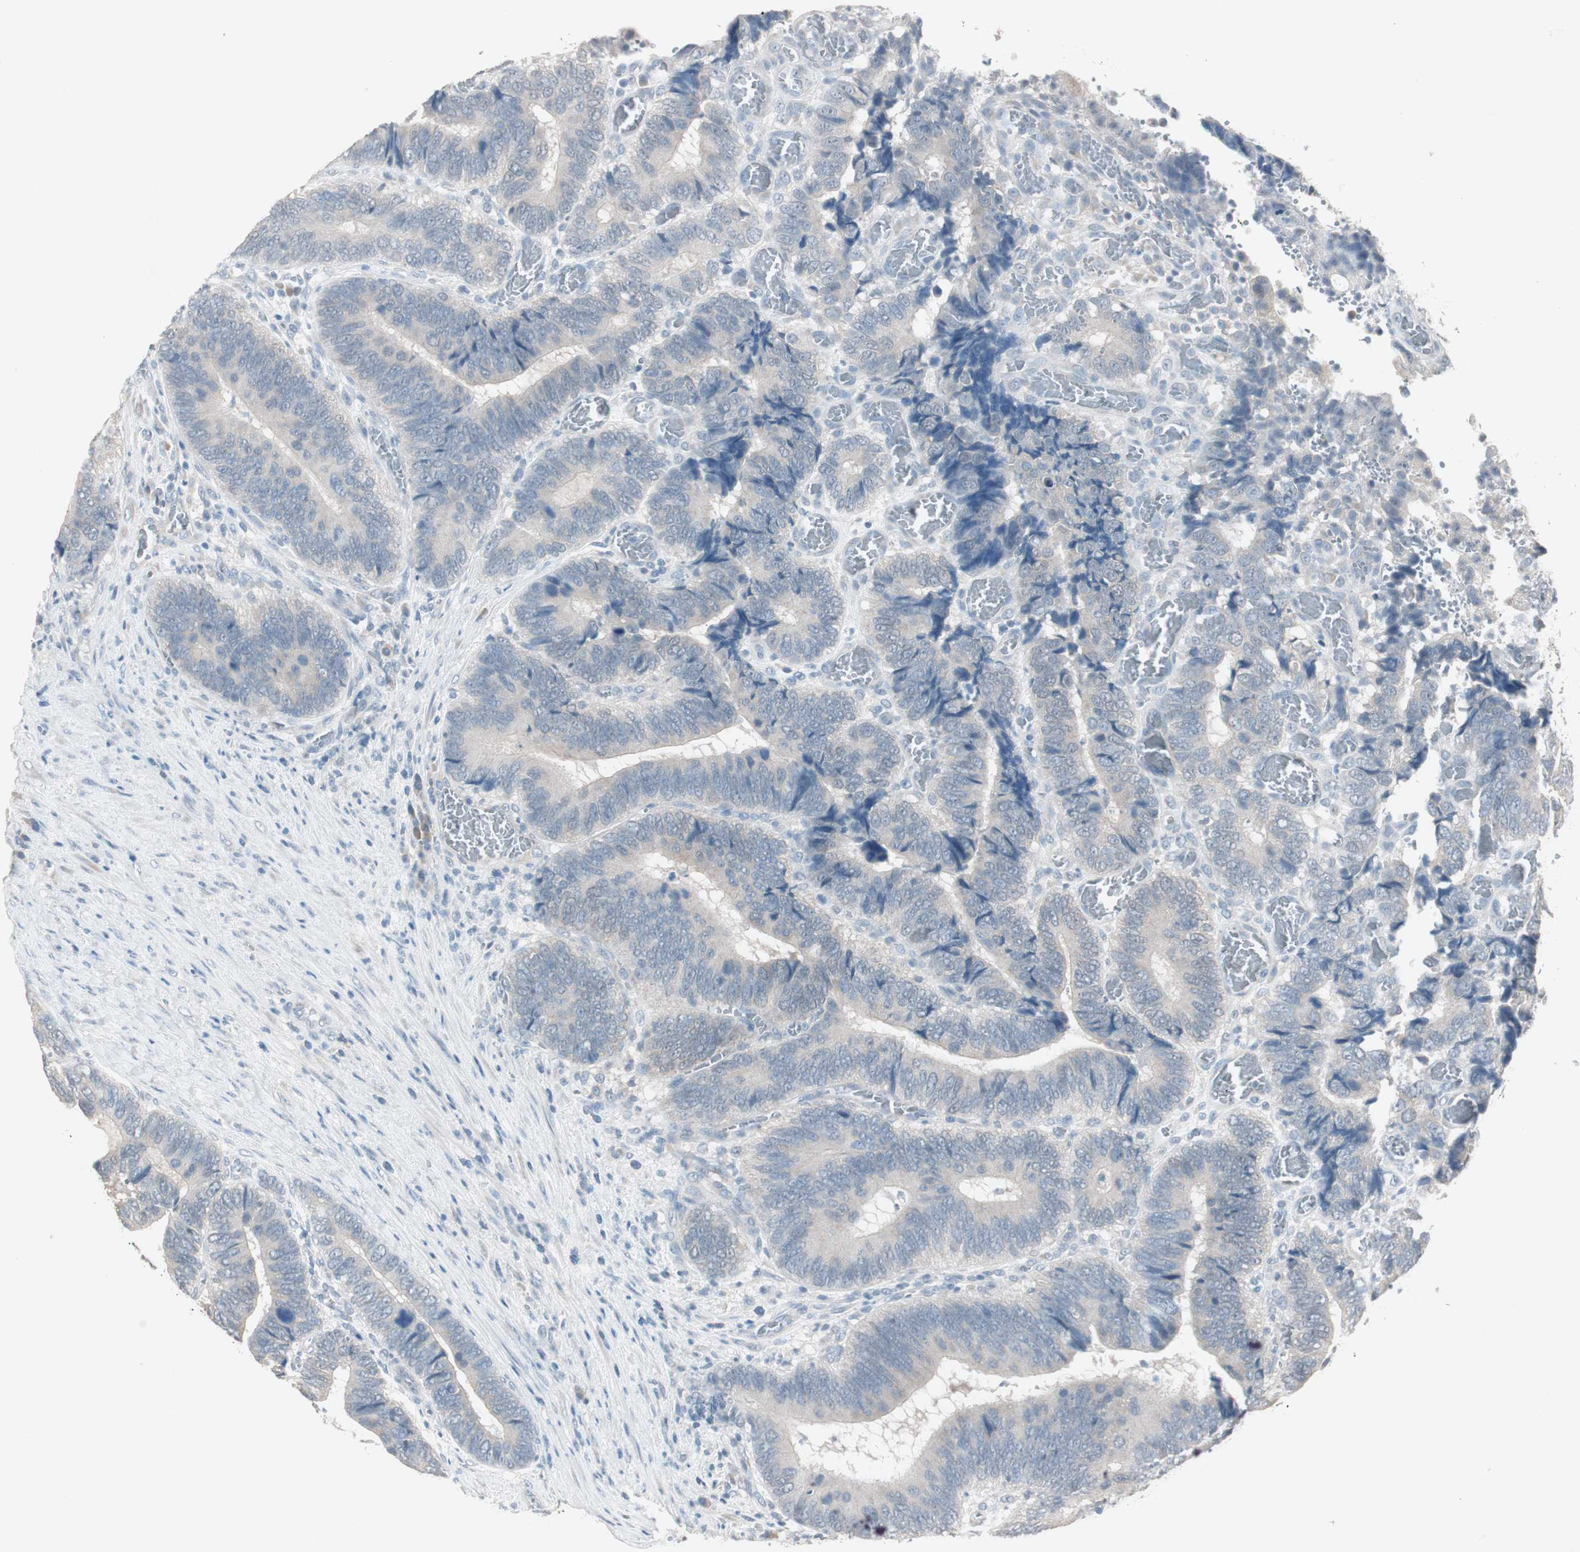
{"staining": {"intensity": "weak", "quantity": "25%-75%", "location": "cytoplasmic/membranous"}, "tissue": "colorectal cancer", "cell_type": "Tumor cells", "image_type": "cancer", "snomed": [{"axis": "morphology", "description": "Adenocarcinoma, NOS"}, {"axis": "topography", "description": "Colon"}], "caption": "Immunohistochemistry (IHC) image of neoplastic tissue: colorectal cancer (adenocarcinoma) stained using IHC reveals low levels of weak protein expression localized specifically in the cytoplasmic/membranous of tumor cells, appearing as a cytoplasmic/membranous brown color.", "gene": "KHK", "patient": {"sex": "male", "age": 72}}